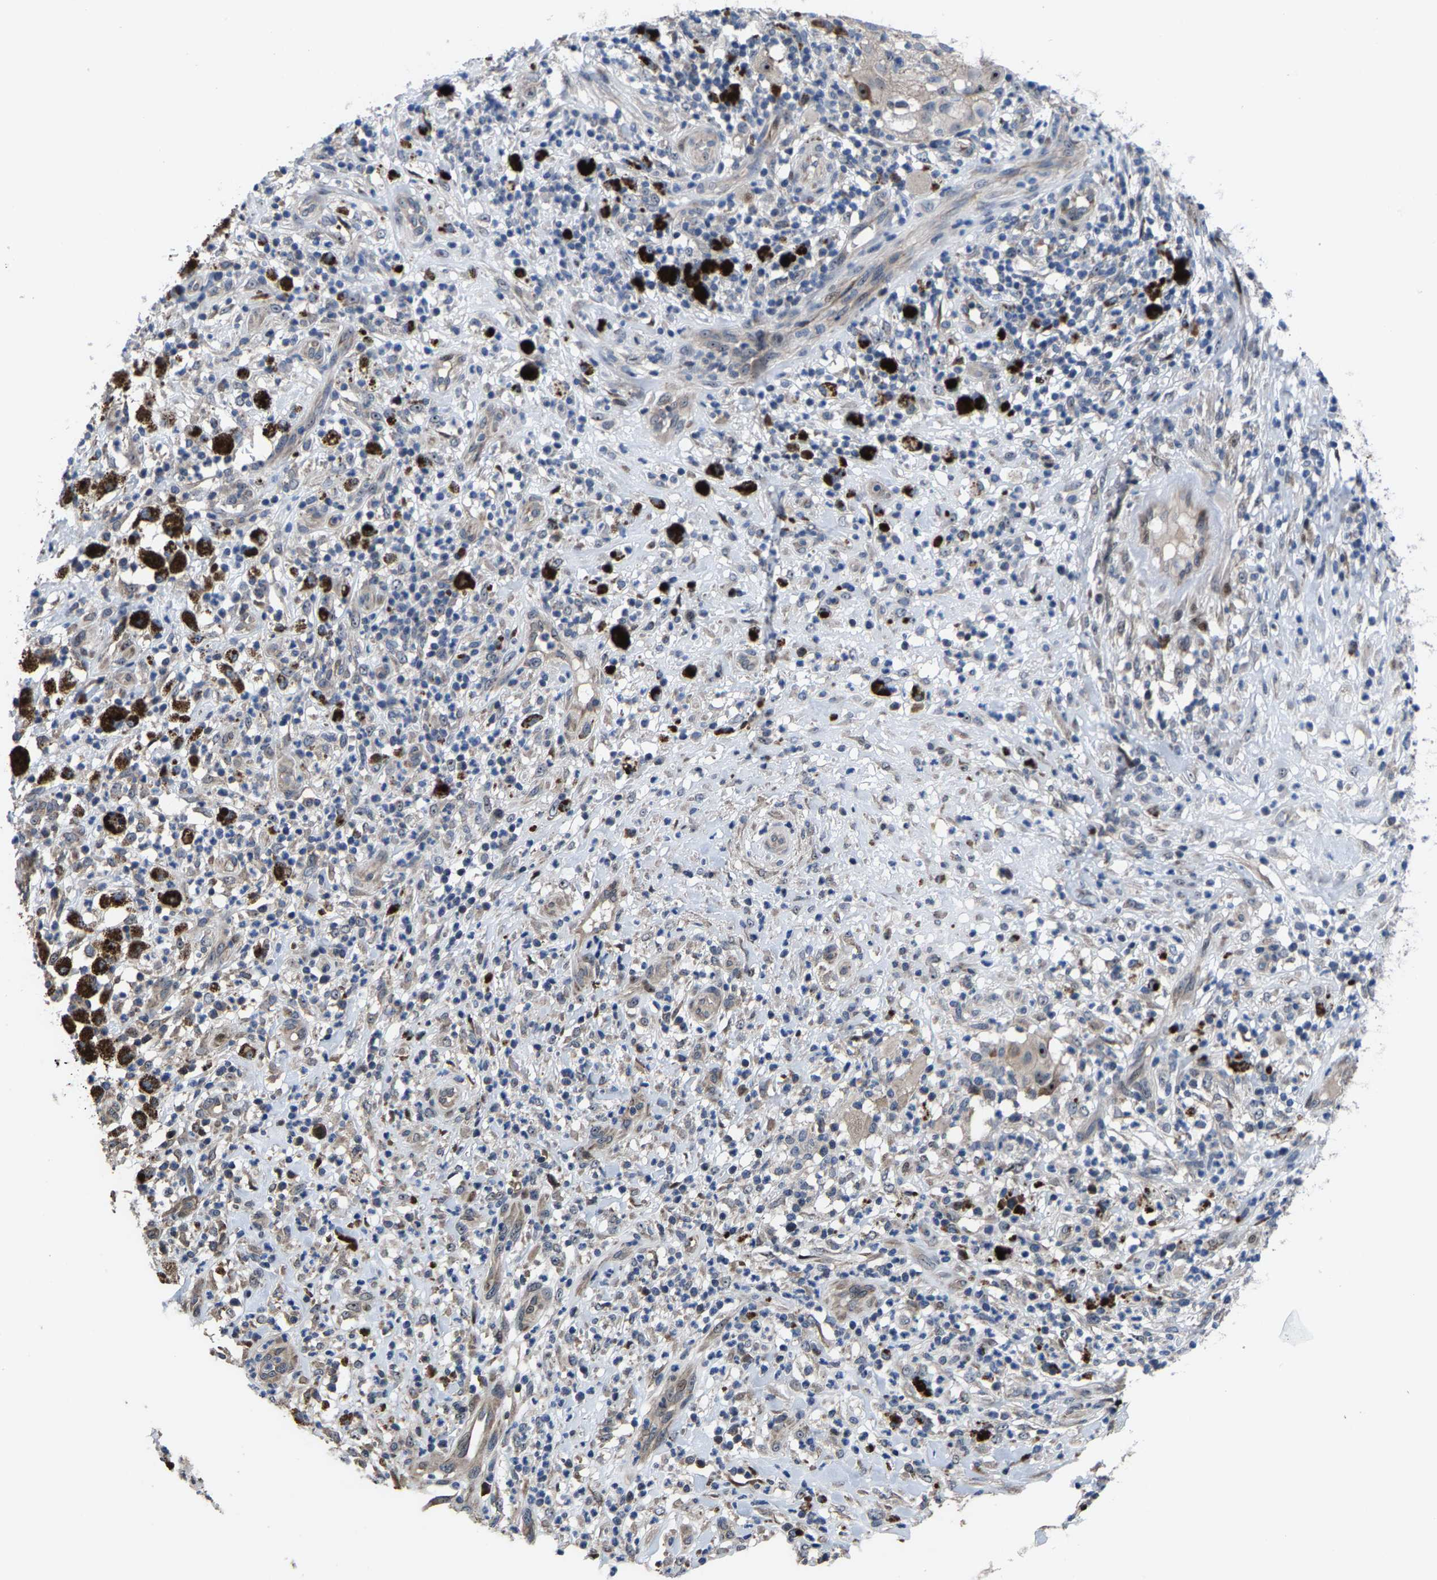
{"staining": {"intensity": "weak", "quantity": "<25%", "location": "cytoplasmic/membranous,nuclear"}, "tissue": "melanoma", "cell_type": "Tumor cells", "image_type": "cancer", "snomed": [{"axis": "morphology", "description": "Necrosis, NOS"}, {"axis": "morphology", "description": "Malignant melanoma, NOS"}, {"axis": "topography", "description": "Skin"}], "caption": "High magnification brightfield microscopy of malignant melanoma stained with DAB (3,3'-diaminobenzidine) (brown) and counterstained with hematoxylin (blue): tumor cells show no significant expression.", "gene": "HAUS6", "patient": {"sex": "female", "age": 87}}